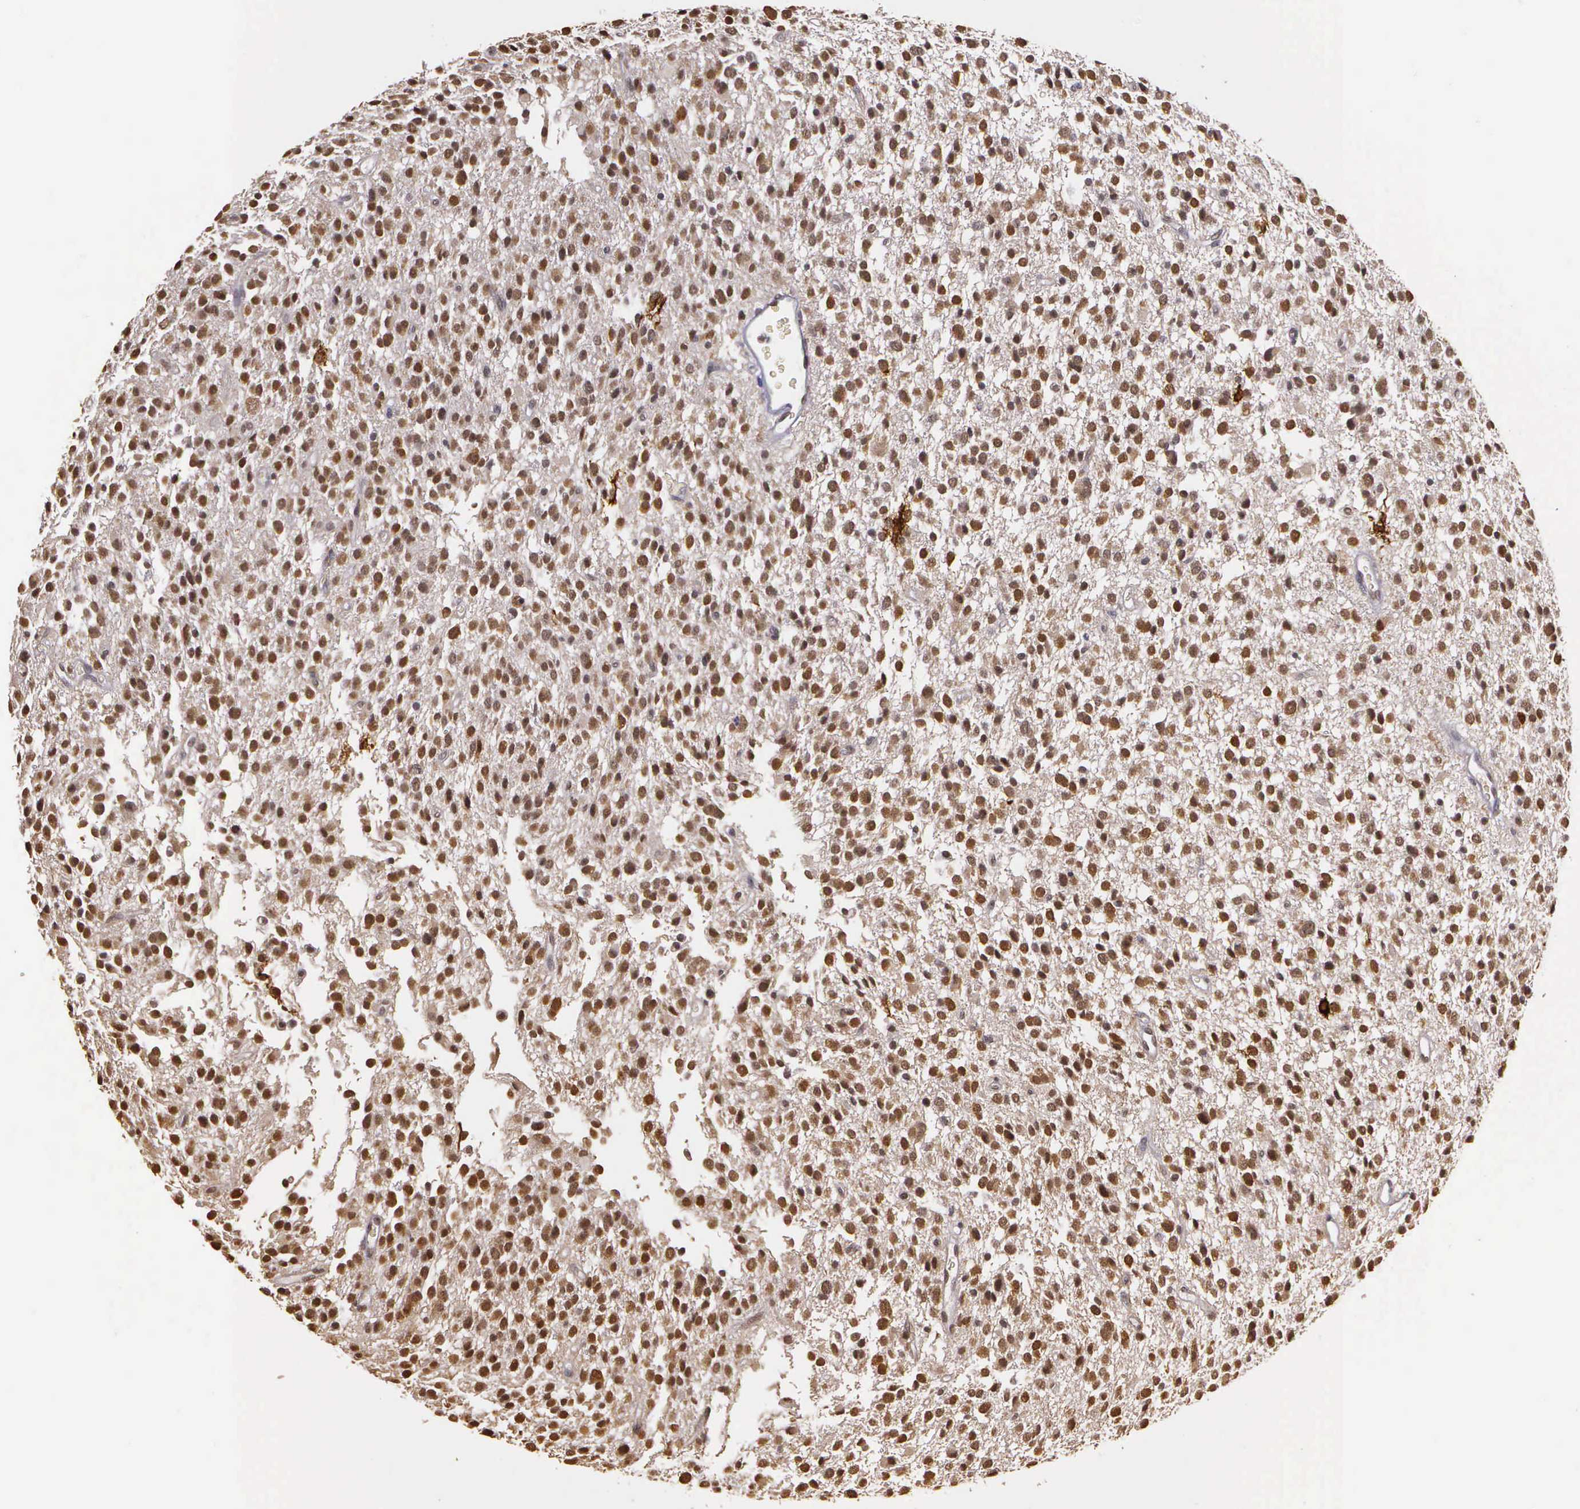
{"staining": {"intensity": "moderate", "quantity": ">75%", "location": "nuclear"}, "tissue": "glioma", "cell_type": "Tumor cells", "image_type": "cancer", "snomed": [{"axis": "morphology", "description": "Glioma, malignant, Low grade"}, {"axis": "topography", "description": "Brain"}], "caption": "Human malignant glioma (low-grade) stained with a protein marker demonstrates moderate staining in tumor cells.", "gene": "ARMCX5", "patient": {"sex": "female", "age": 36}}